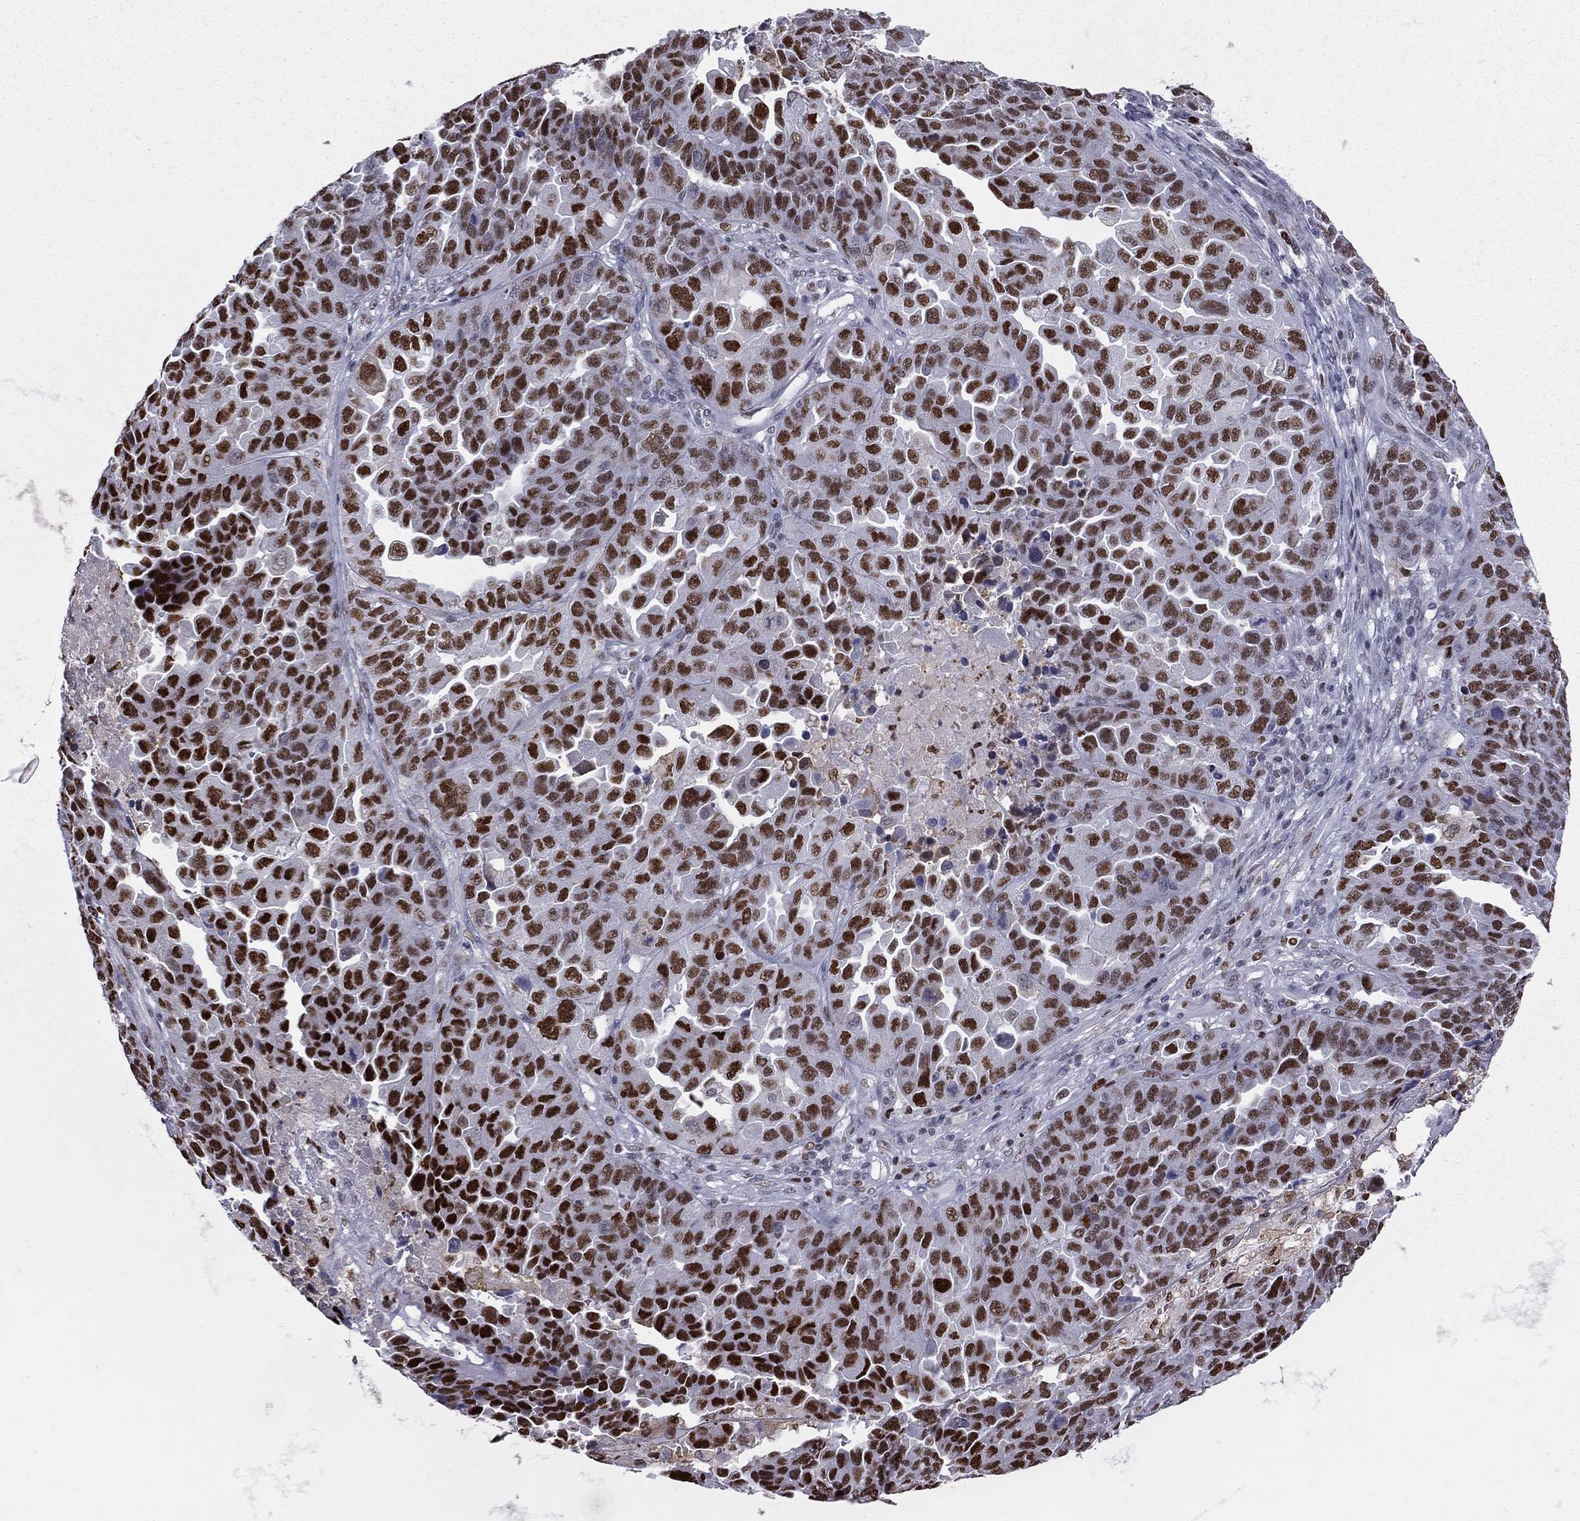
{"staining": {"intensity": "strong", "quantity": ">75%", "location": "nuclear"}, "tissue": "ovarian cancer", "cell_type": "Tumor cells", "image_type": "cancer", "snomed": [{"axis": "morphology", "description": "Cystadenocarcinoma, serous, NOS"}, {"axis": "topography", "description": "Ovary"}], "caption": "Ovarian cancer (serous cystadenocarcinoma) tissue displays strong nuclear positivity in about >75% of tumor cells, visualized by immunohistochemistry.", "gene": "PCGF3", "patient": {"sex": "female", "age": 87}}